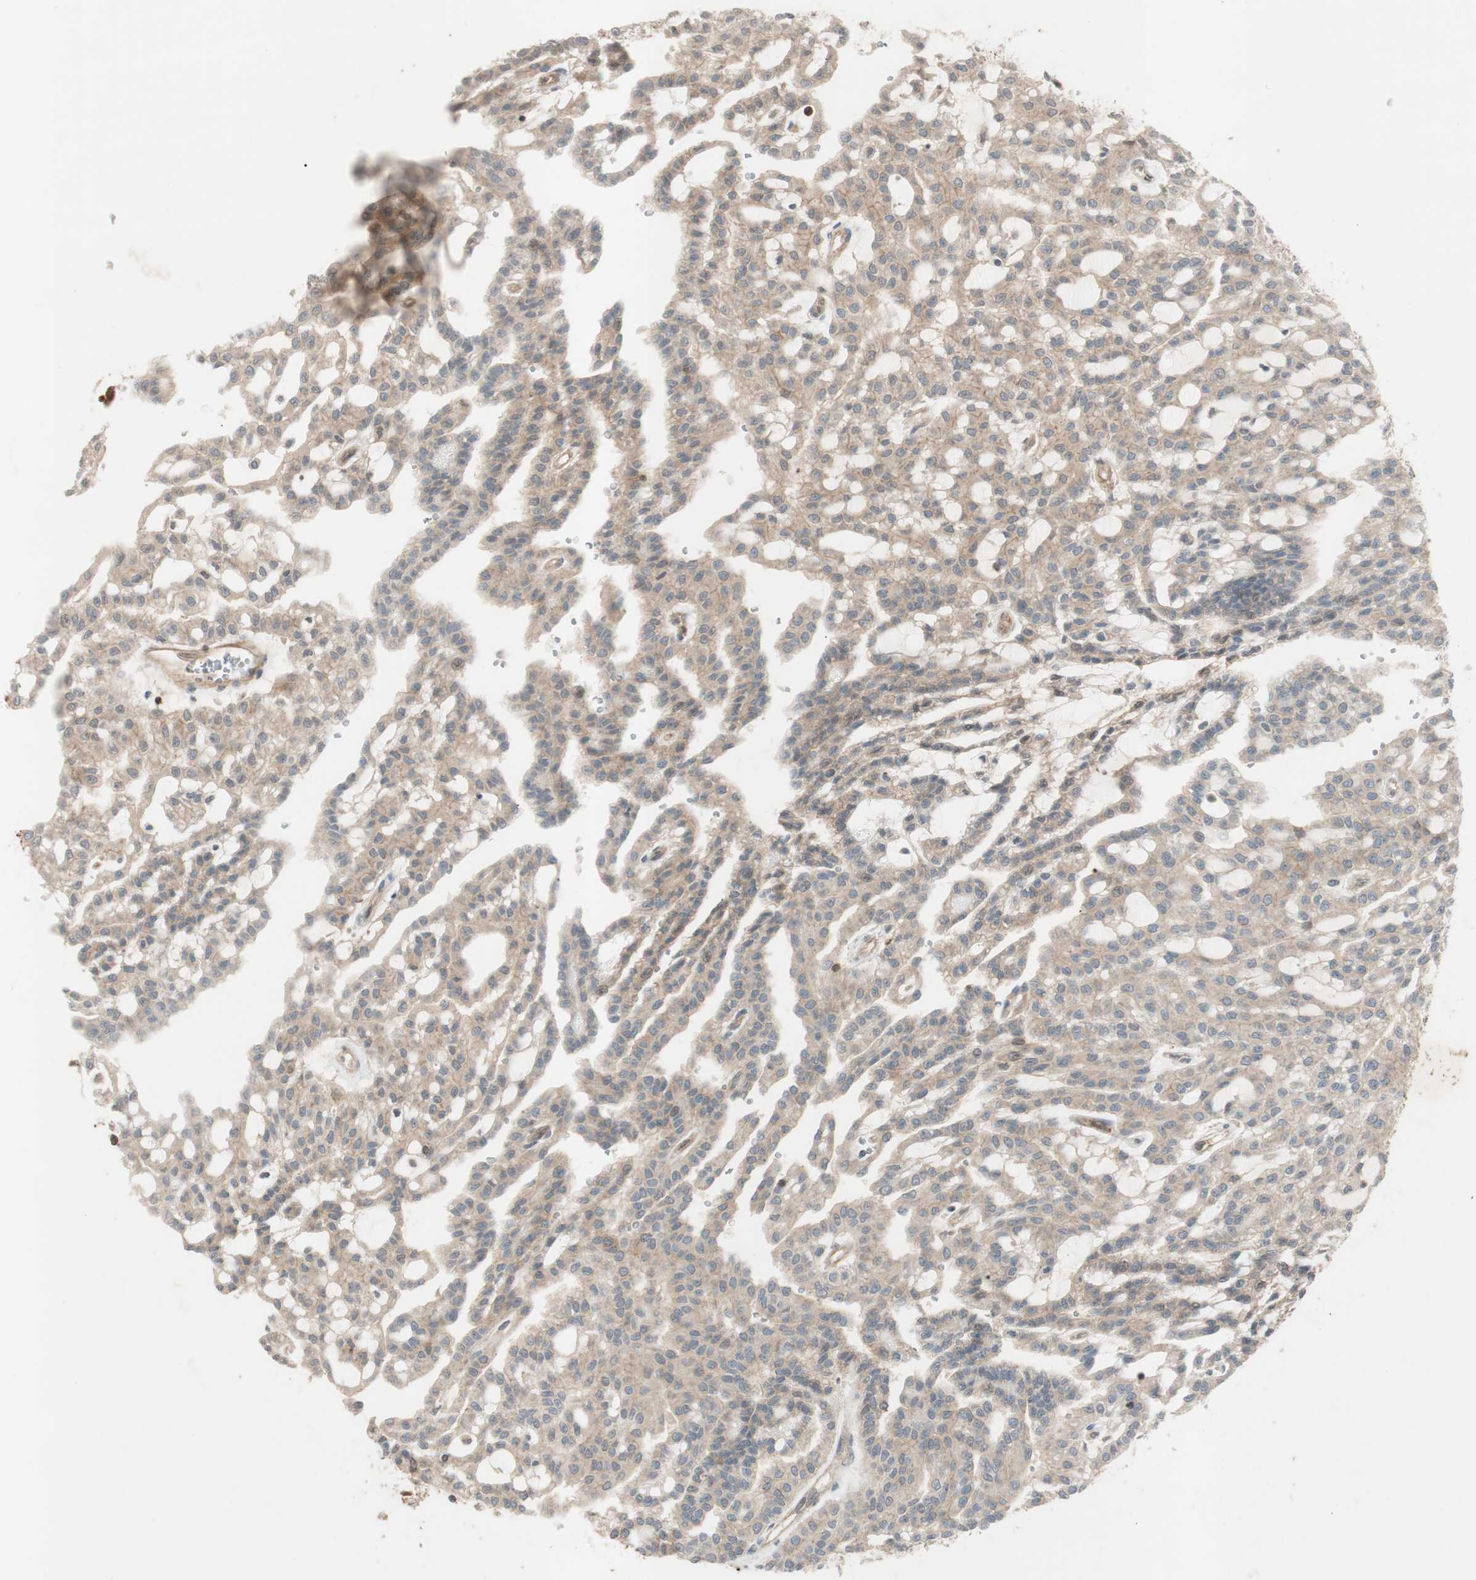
{"staining": {"intensity": "weak", "quantity": ">75%", "location": "cytoplasmic/membranous"}, "tissue": "renal cancer", "cell_type": "Tumor cells", "image_type": "cancer", "snomed": [{"axis": "morphology", "description": "Adenocarcinoma, NOS"}, {"axis": "topography", "description": "Kidney"}], "caption": "A low amount of weak cytoplasmic/membranous expression is appreciated in about >75% of tumor cells in renal adenocarcinoma tissue.", "gene": "EPHA8", "patient": {"sex": "male", "age": 63}}